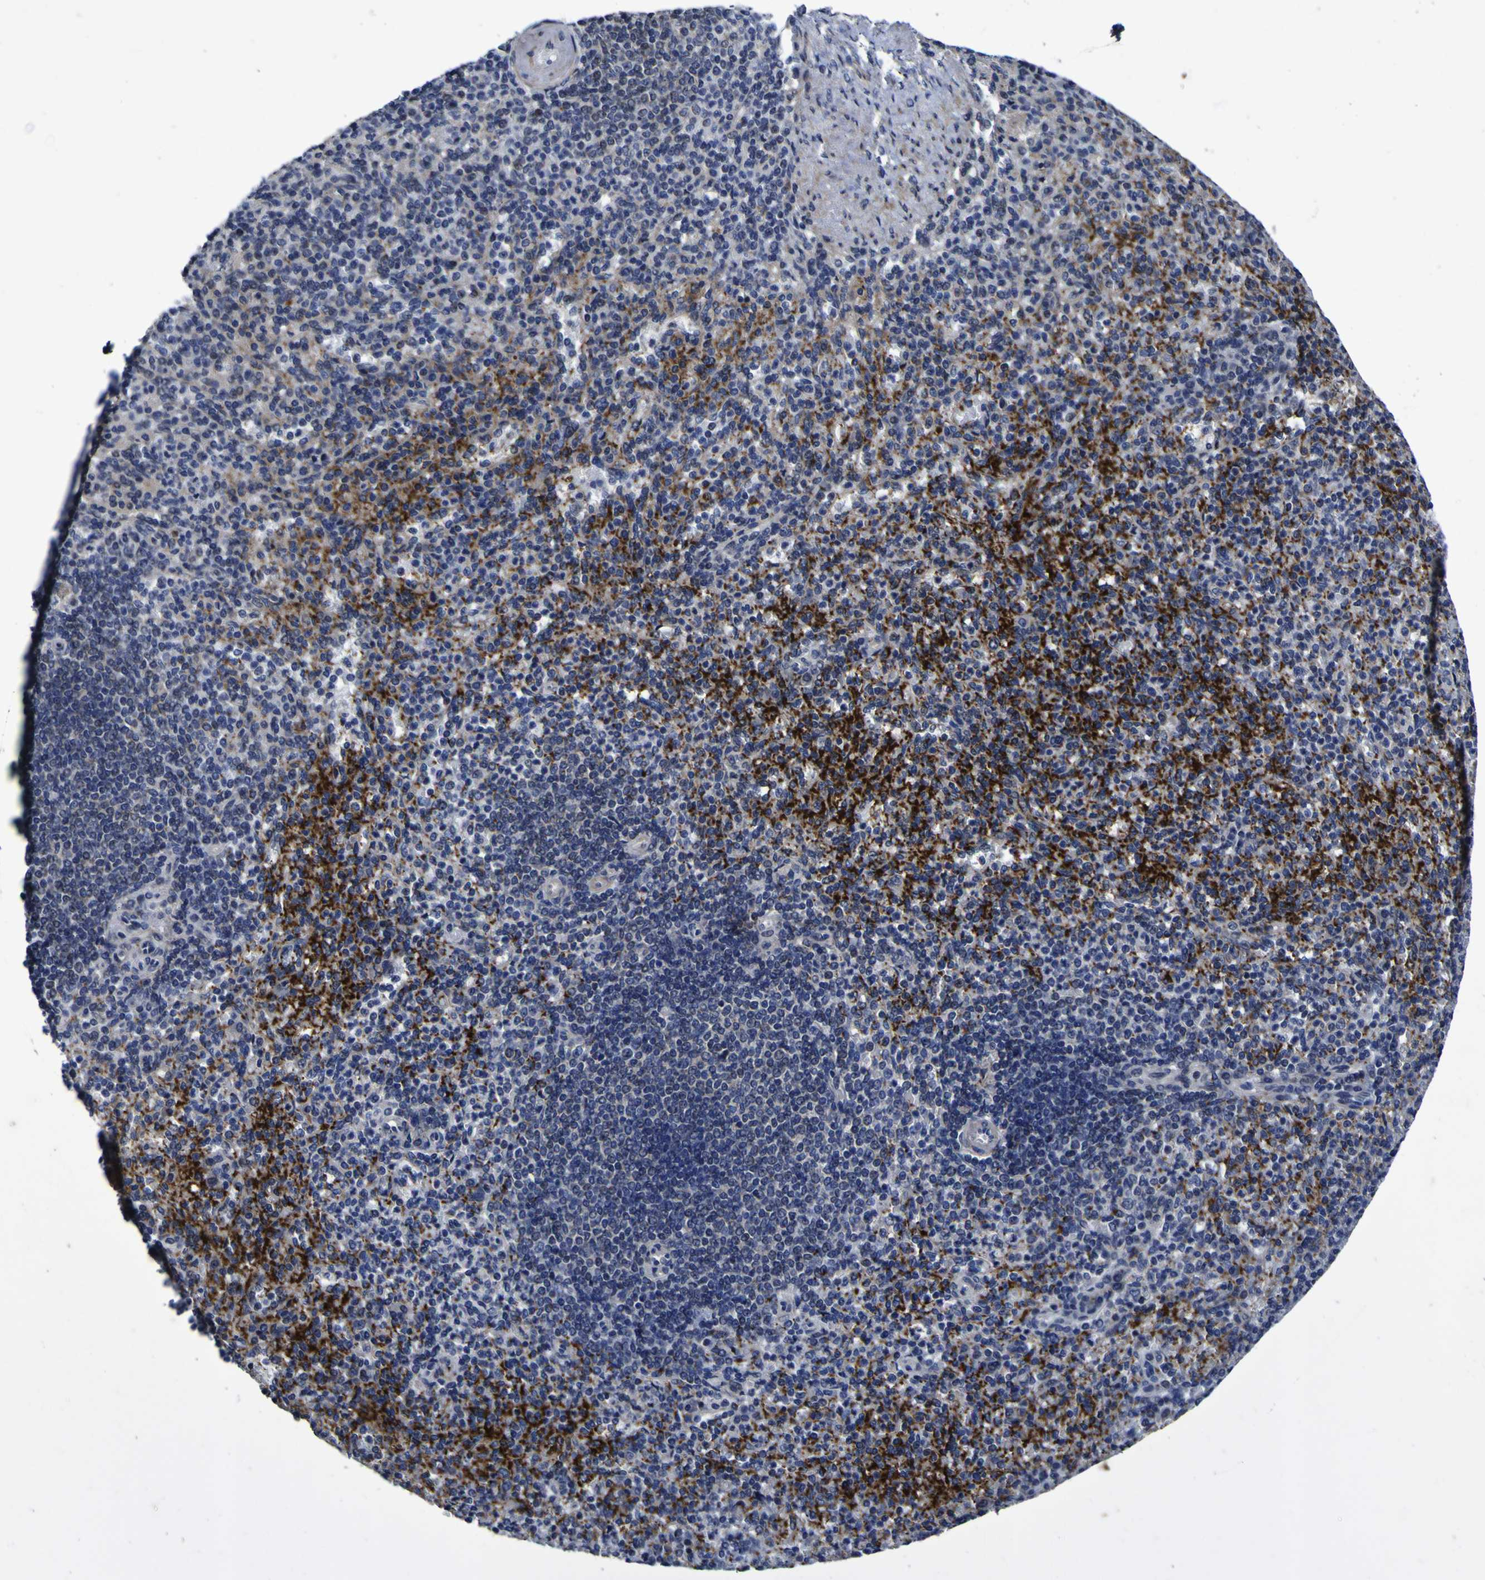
{"staining": {"intensity": "strong", "quantity": "25%-75%", "location": "cytoplasmic/membranous"}, "tissue": "spleen", "cell_type": "Cells in red pulp", "image_type": "normal", "snomed": [{"axis": "morphology", "description": "Normal tissue, NOS"}, {"axis": "topography", "description": "Spleen"}], "caption": "Brown immunohistochemical staining in benign human spleen displays strong cytoplasmic/membranous staining in about 25%-75% of cells in red pulp.", "gene": "P3H1", "patient": {"sex": "female", "age": 74}}